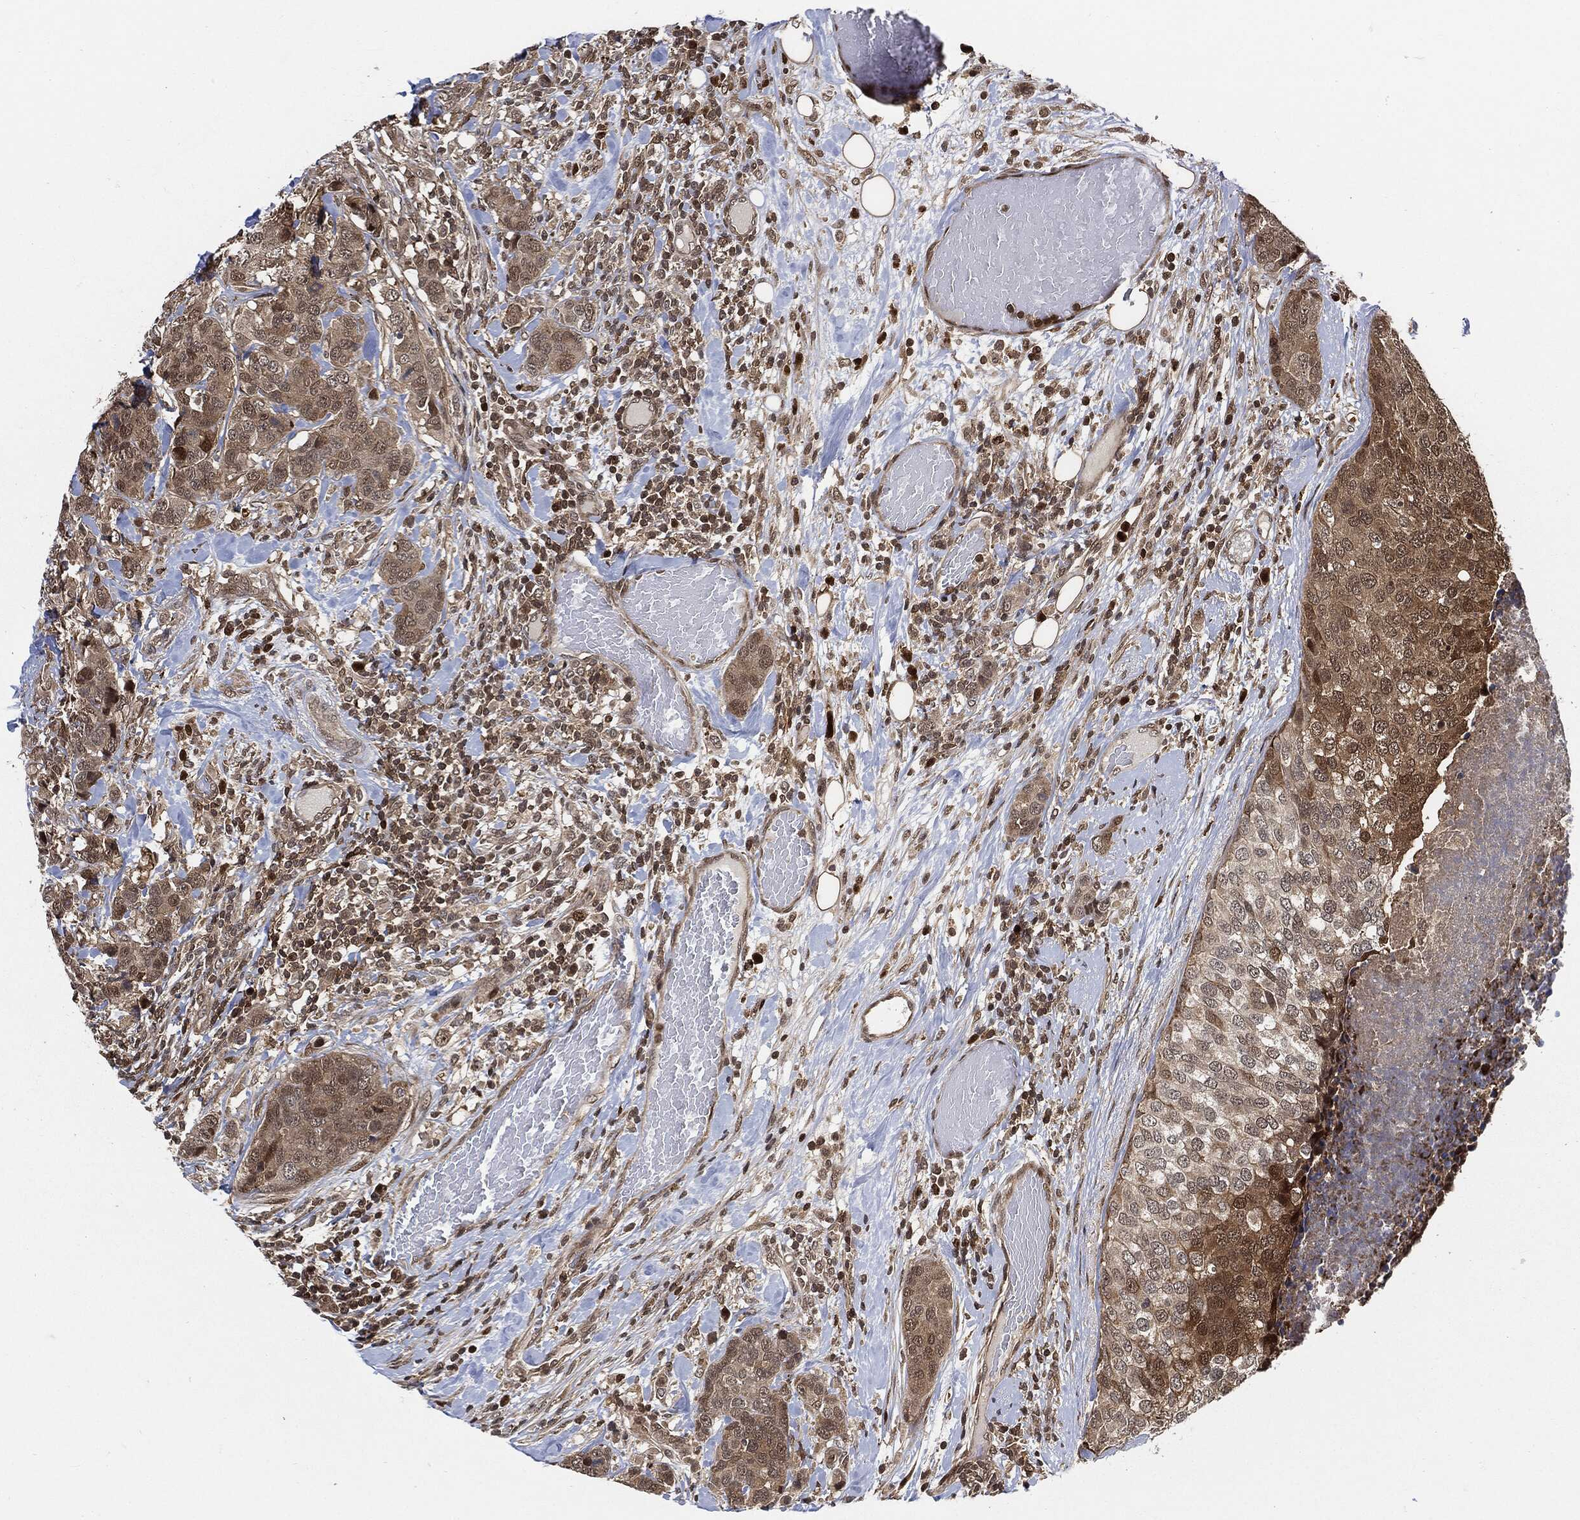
{"staining": {"intensity": "moderate", "quantity": "25%-75%", "location": "cytoplasmic/membranous"}, "tissue": "breast cancer", "cell_type": "Tumor cells", "image_type": "cancer", "snomed": [{"axis": "morphology", "description": "Lobular carcinoma"}, {"axis": "topography", "description": "Breast"}], "caption": "Protein staining displays moderate cytoplasmic/membranous positivity in approximately 25%-75% of tumor cells in breast lobular carcinoma. (Stains: DAB in brown, nuclei in blue, Microscopy: brightfield microscopy at high magnification).", "gene": "CUTA", "patient": {"sex": "female", "age": 59}}